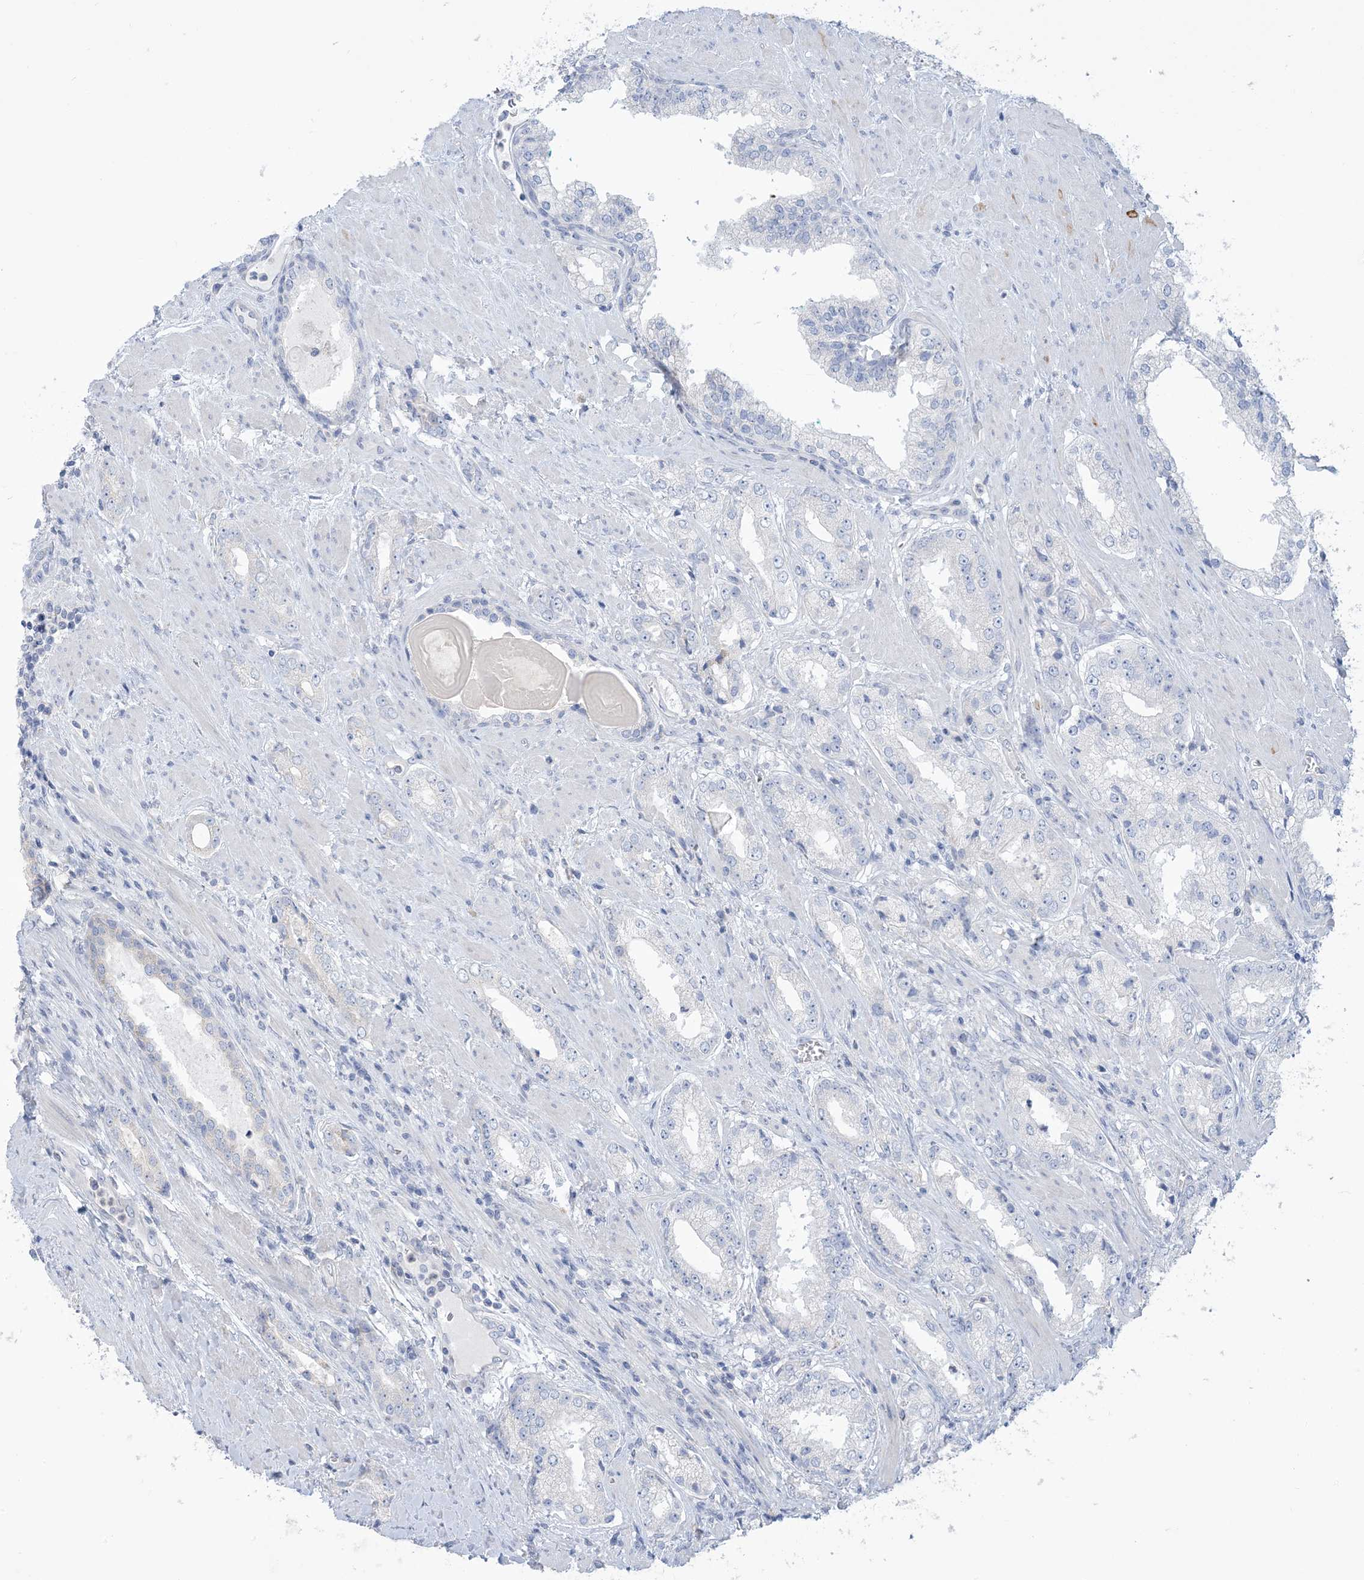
{"staining": {"intensity": "negative", "quantity": "none", "location": "none"}, "tissue": "prostate cancer", "cell_type": "Tumor cells", "image_type": "cancer", "snomed": [{"axis": "morphology", "description": "Adenocarcinoma, Low grade"}, {"axis": "topography", "description": "Prostate"}], "caption": "This is an immunohistochemistry (IHC) micrograph of prostate cancer (low-grade adenocarcinoma). There is no staining in tumor cells.", "gene": "MTHFD2L", "patient": {"sex": "male", "age": 67}}